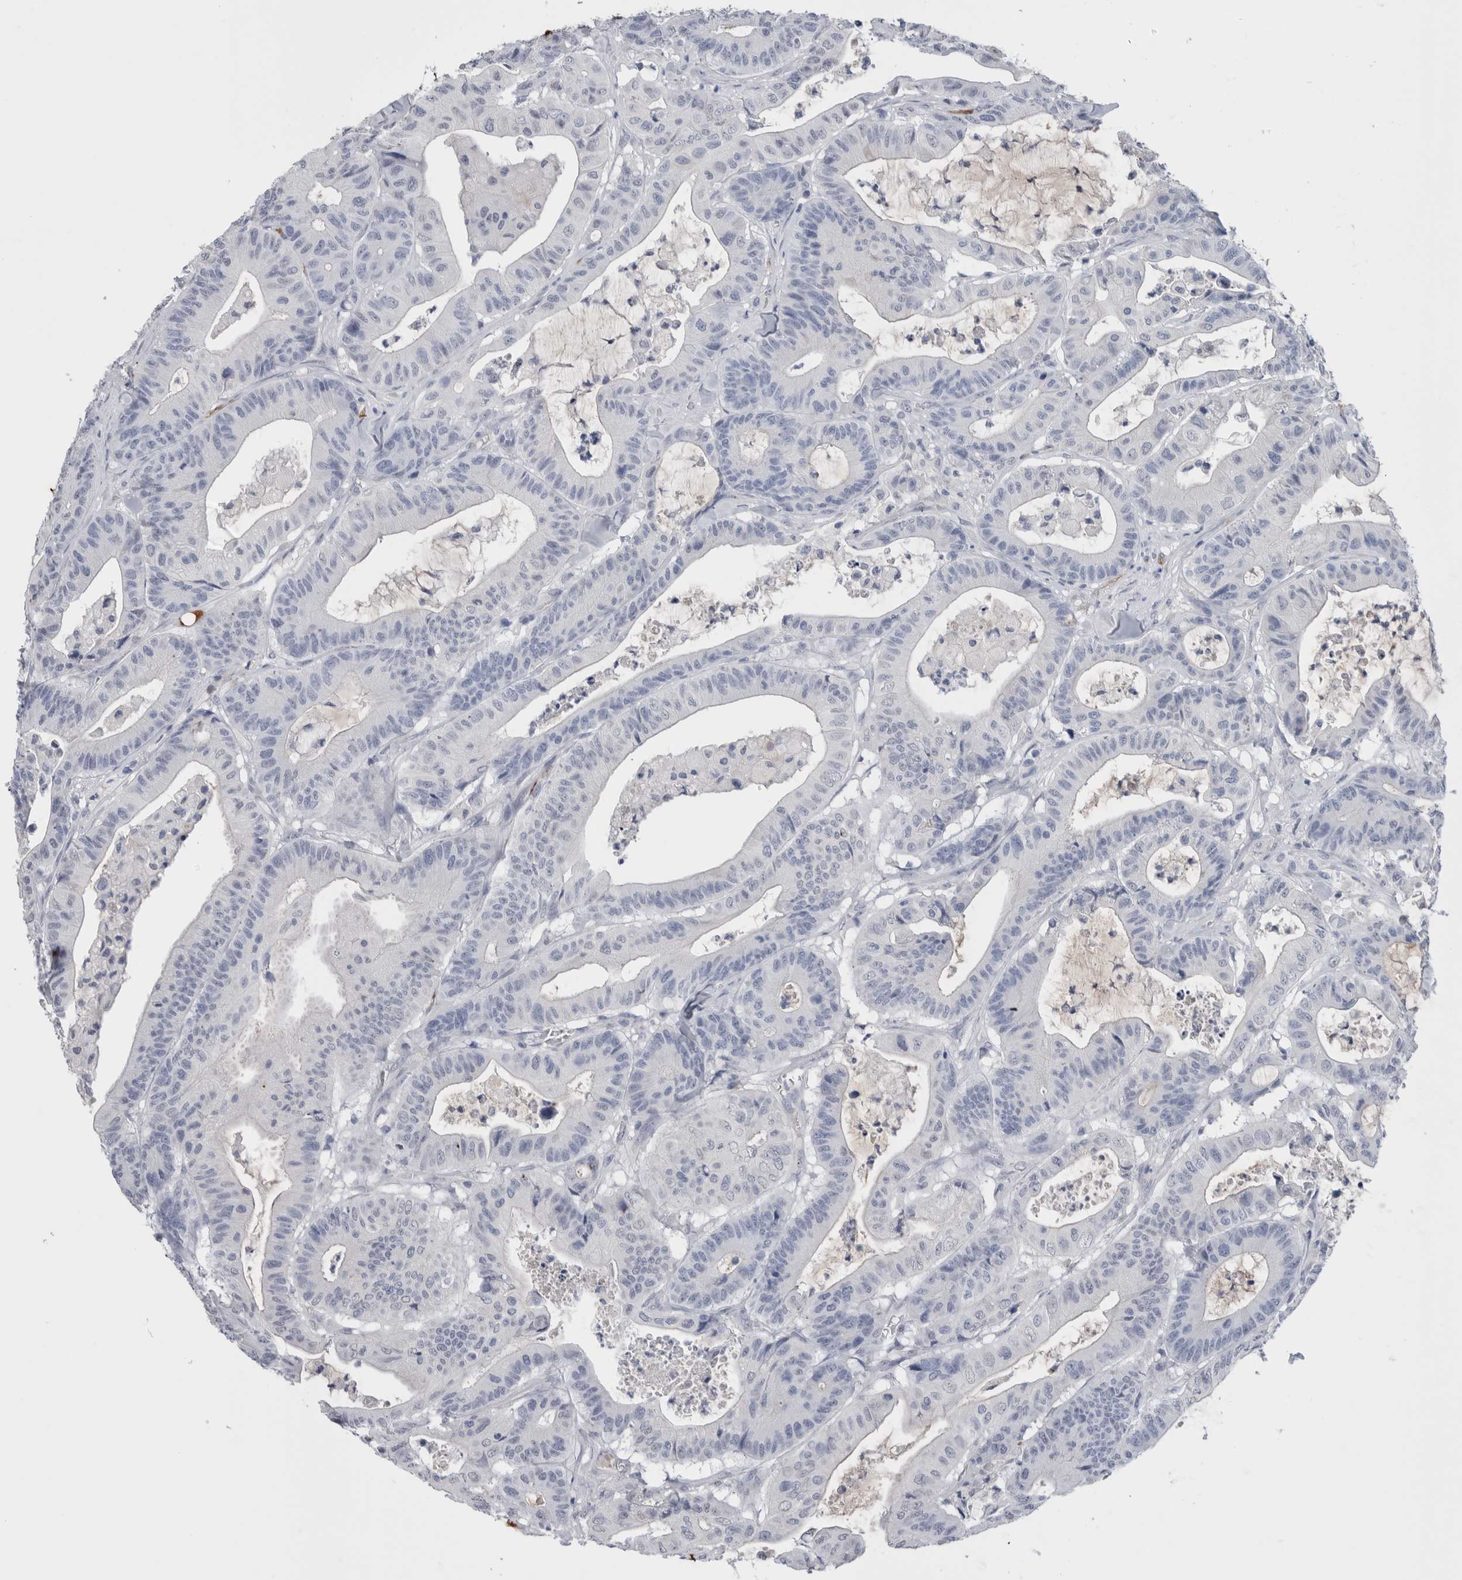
{"staining": {"intensity": "negative", "quantity": "none", "location": "none"}, "tissue": "colorectal cancer", "cell_type": "Tumor cells", "image_type": "cancer", "snomed": [{"axis": "morphology", "description": "Adenocarcinoma, NOS"}, {"axis": "topography", "description": "Colon"}], "caption": "Tumor cells are negative for protein expression in human adenocarcinoma (colorectal). (Brightfield microscopy of DAB (3,3'-diaminobenzidine) IHC at high magnification).", "gene": "FABP4", "patient": {"sex": "female", "age": 84}}